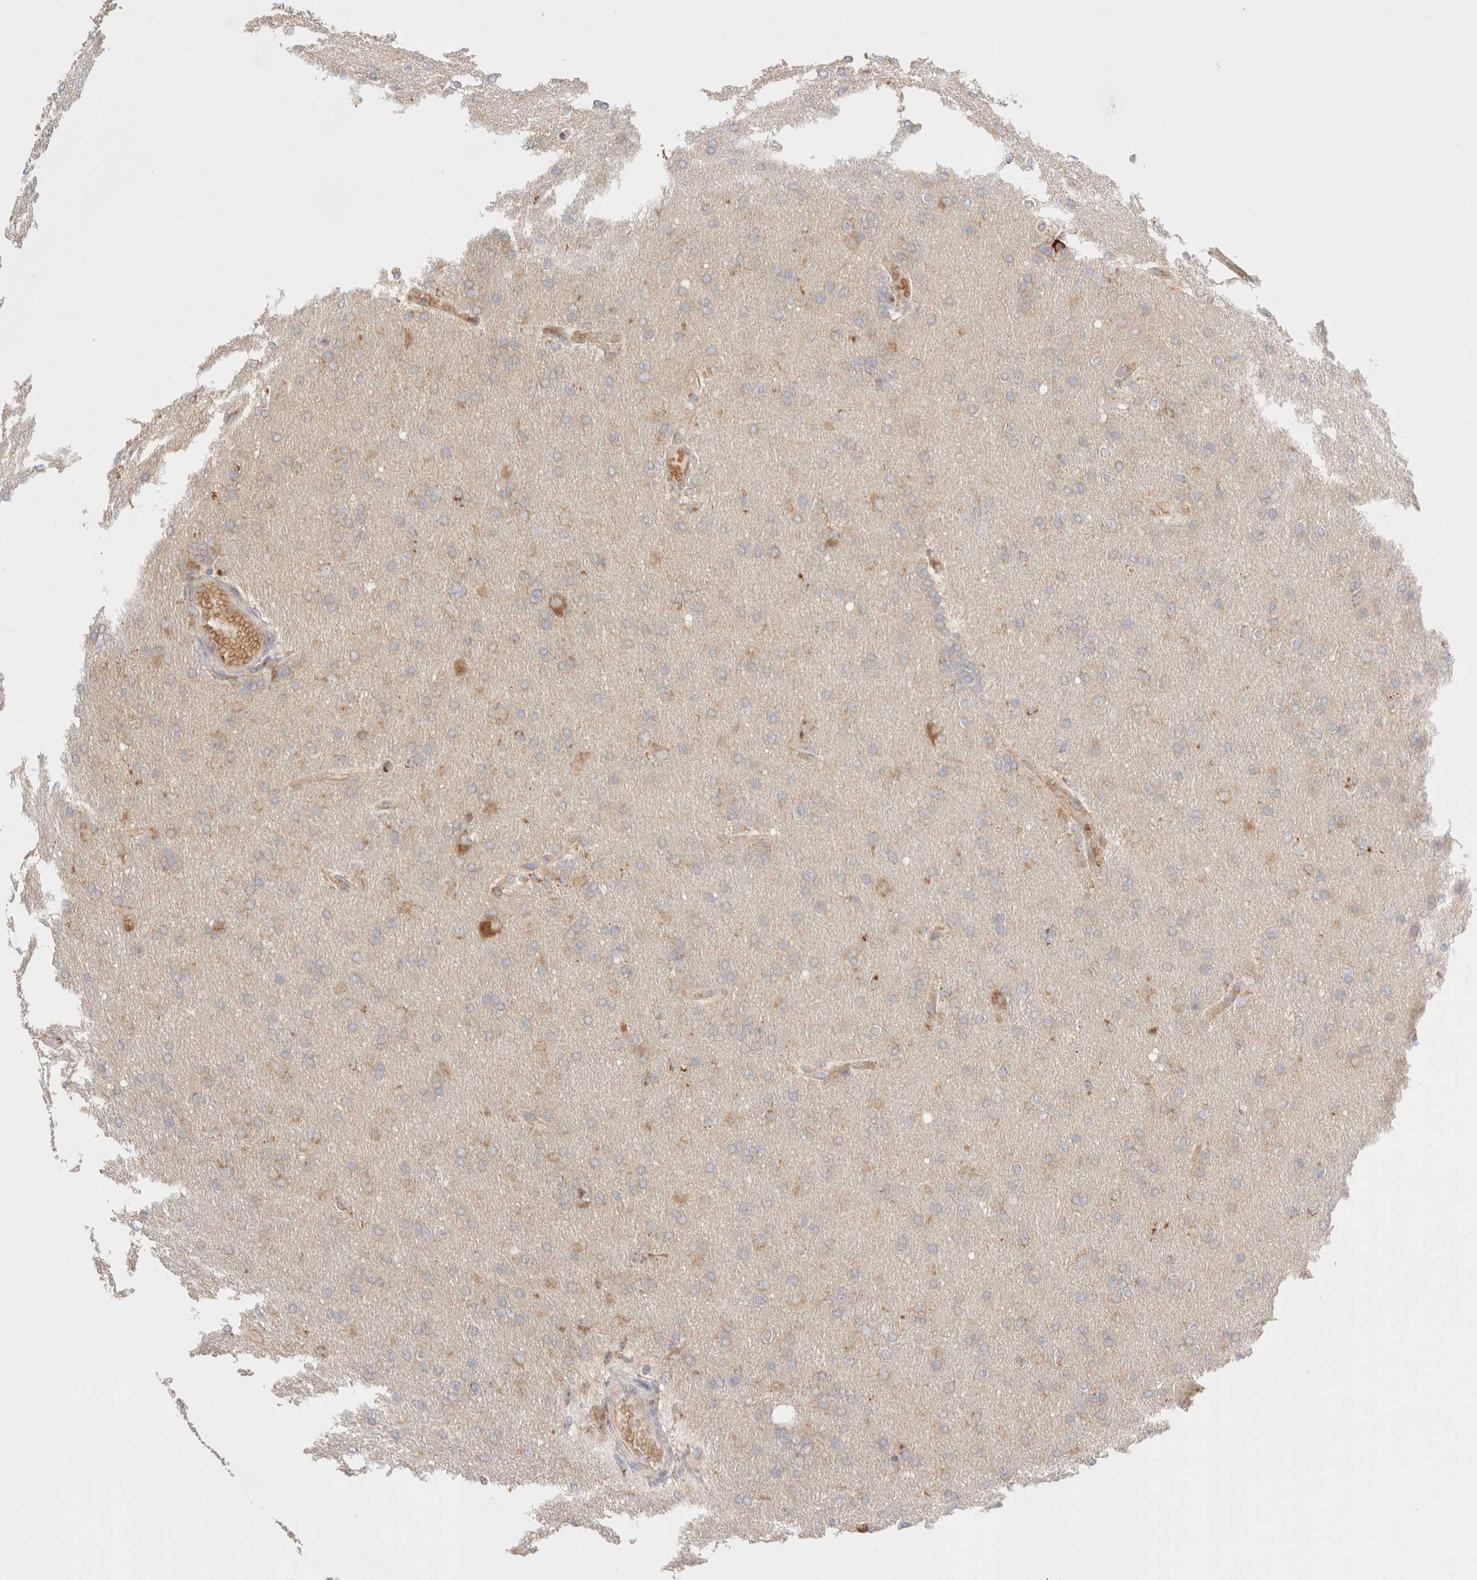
{"staining": {"intensity": "weak", "quantity": "25%-75%", "location": "cytoplasmic/membranous"}, "tissue": "glioma", "cell_type": "Tumor cells", "image_type": "cancer", "snomed": [{"axis": "morphology", "description": "Glioma, malignant, High grade"}, {"axis": "topography", "description": "Cerebral cortex"}], "caption": "An immunohistochemistry (IHC) photomicrograph of neoplastic tissue is shown. Protein staining in brown shows weak cytoplasmic/membranous positivity in malignant glioma (high-grade) within tumor cells.", "gene": "UTS2B", "patient": {"sex": "female", "age": 36}}